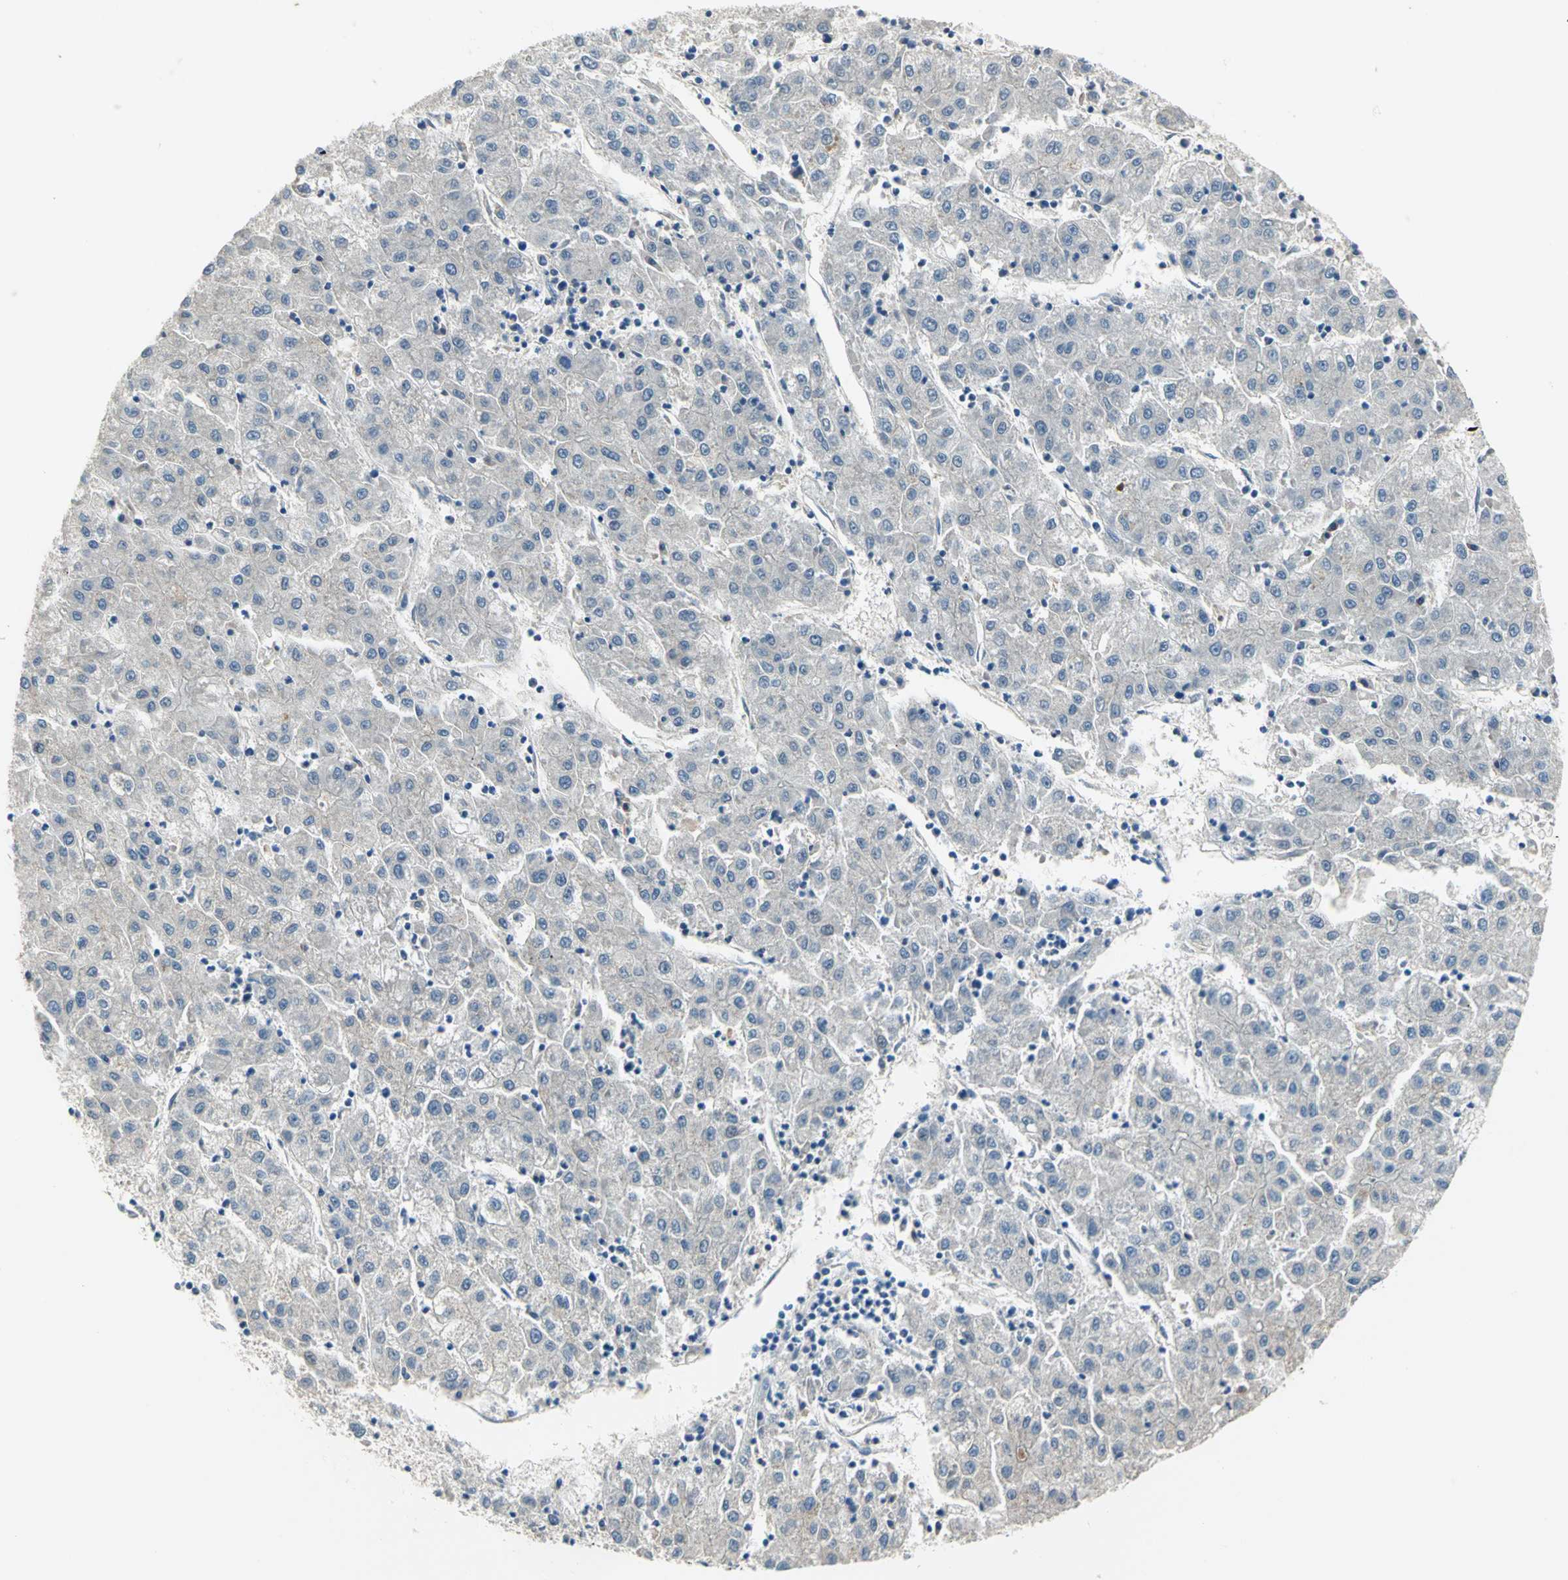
{"staining": {"intensity": "negative", "quantity": "none", "location": "none"}, "tissue": "liver cancer", "cell_type": "Tumor cells", "image_type": "cancer", "snomed": [{"axis": "morphology", "description": "Carcinoma, Hepatocellular, NOS"}, {"axis": "topography", "description": "Liver"}], "caption": "The photomicrograph exhibits no significant expression in tumor cells of liver cancer (hepatocellular carcinoma).", "gene": "ZIC1", "patient": {"sex": "male", "age": 72}}